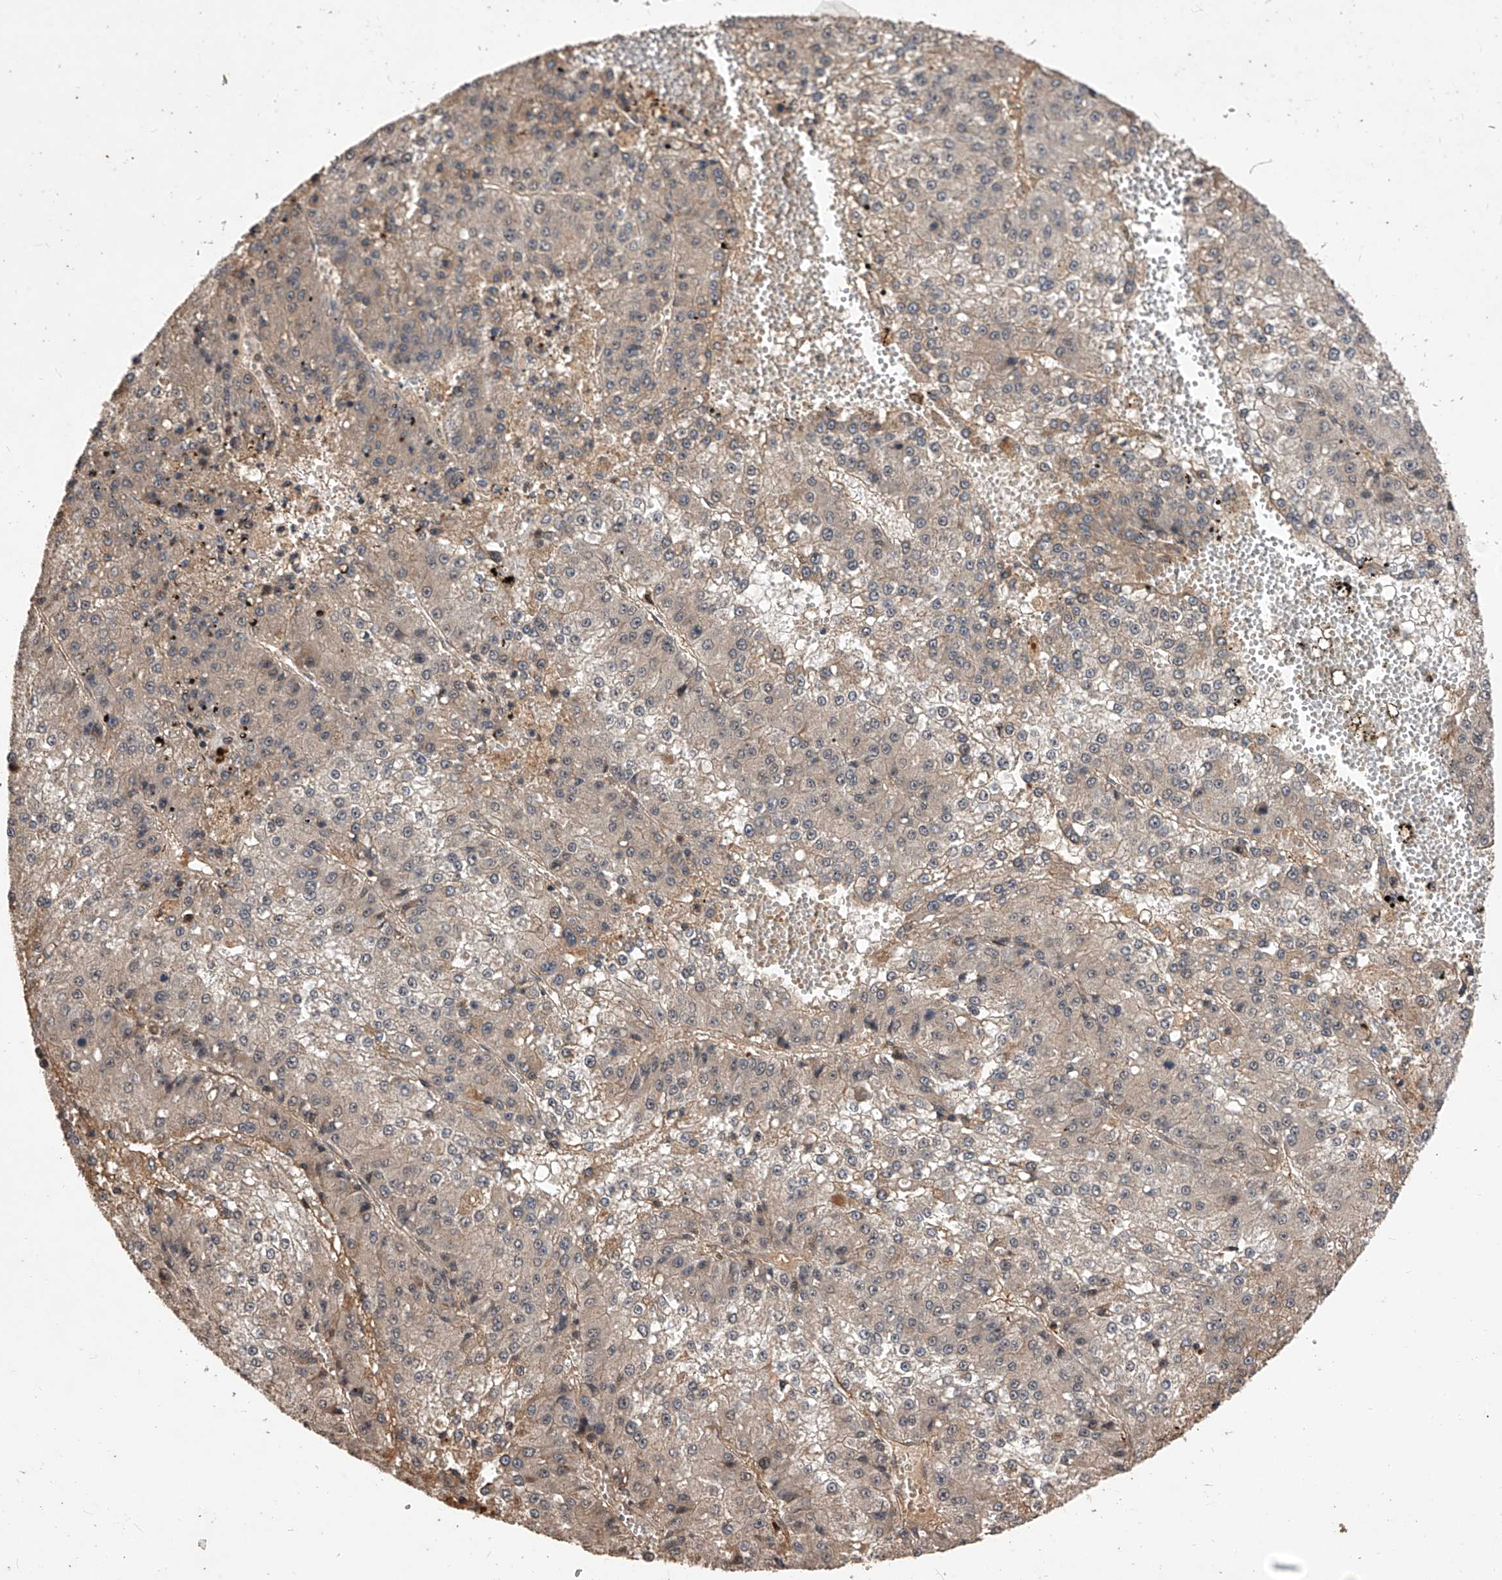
{"staining": {"intensity": "weak", "quantity": "25%-75%", "location": "cytoplasmic/membranous"}, "tissue": "liver cancer", "cell_type": "Tumor cells", "image_type": "cancer", "snomed": [{"axis": "morphology", "description": "Carcinoma, Hepatocellular, NOS"}, {"axis": "topography", "description": "Liver"}], "caption": "Protein staining by immunohistochemistry (IHC) demonstrates weak cytoplasmic/membranous staining in about 25%-75% of tumor cells in liver hepatocellular carcinoma.", "gene": "CFAP410", "patient": {"sex": "female", "age": 73}}